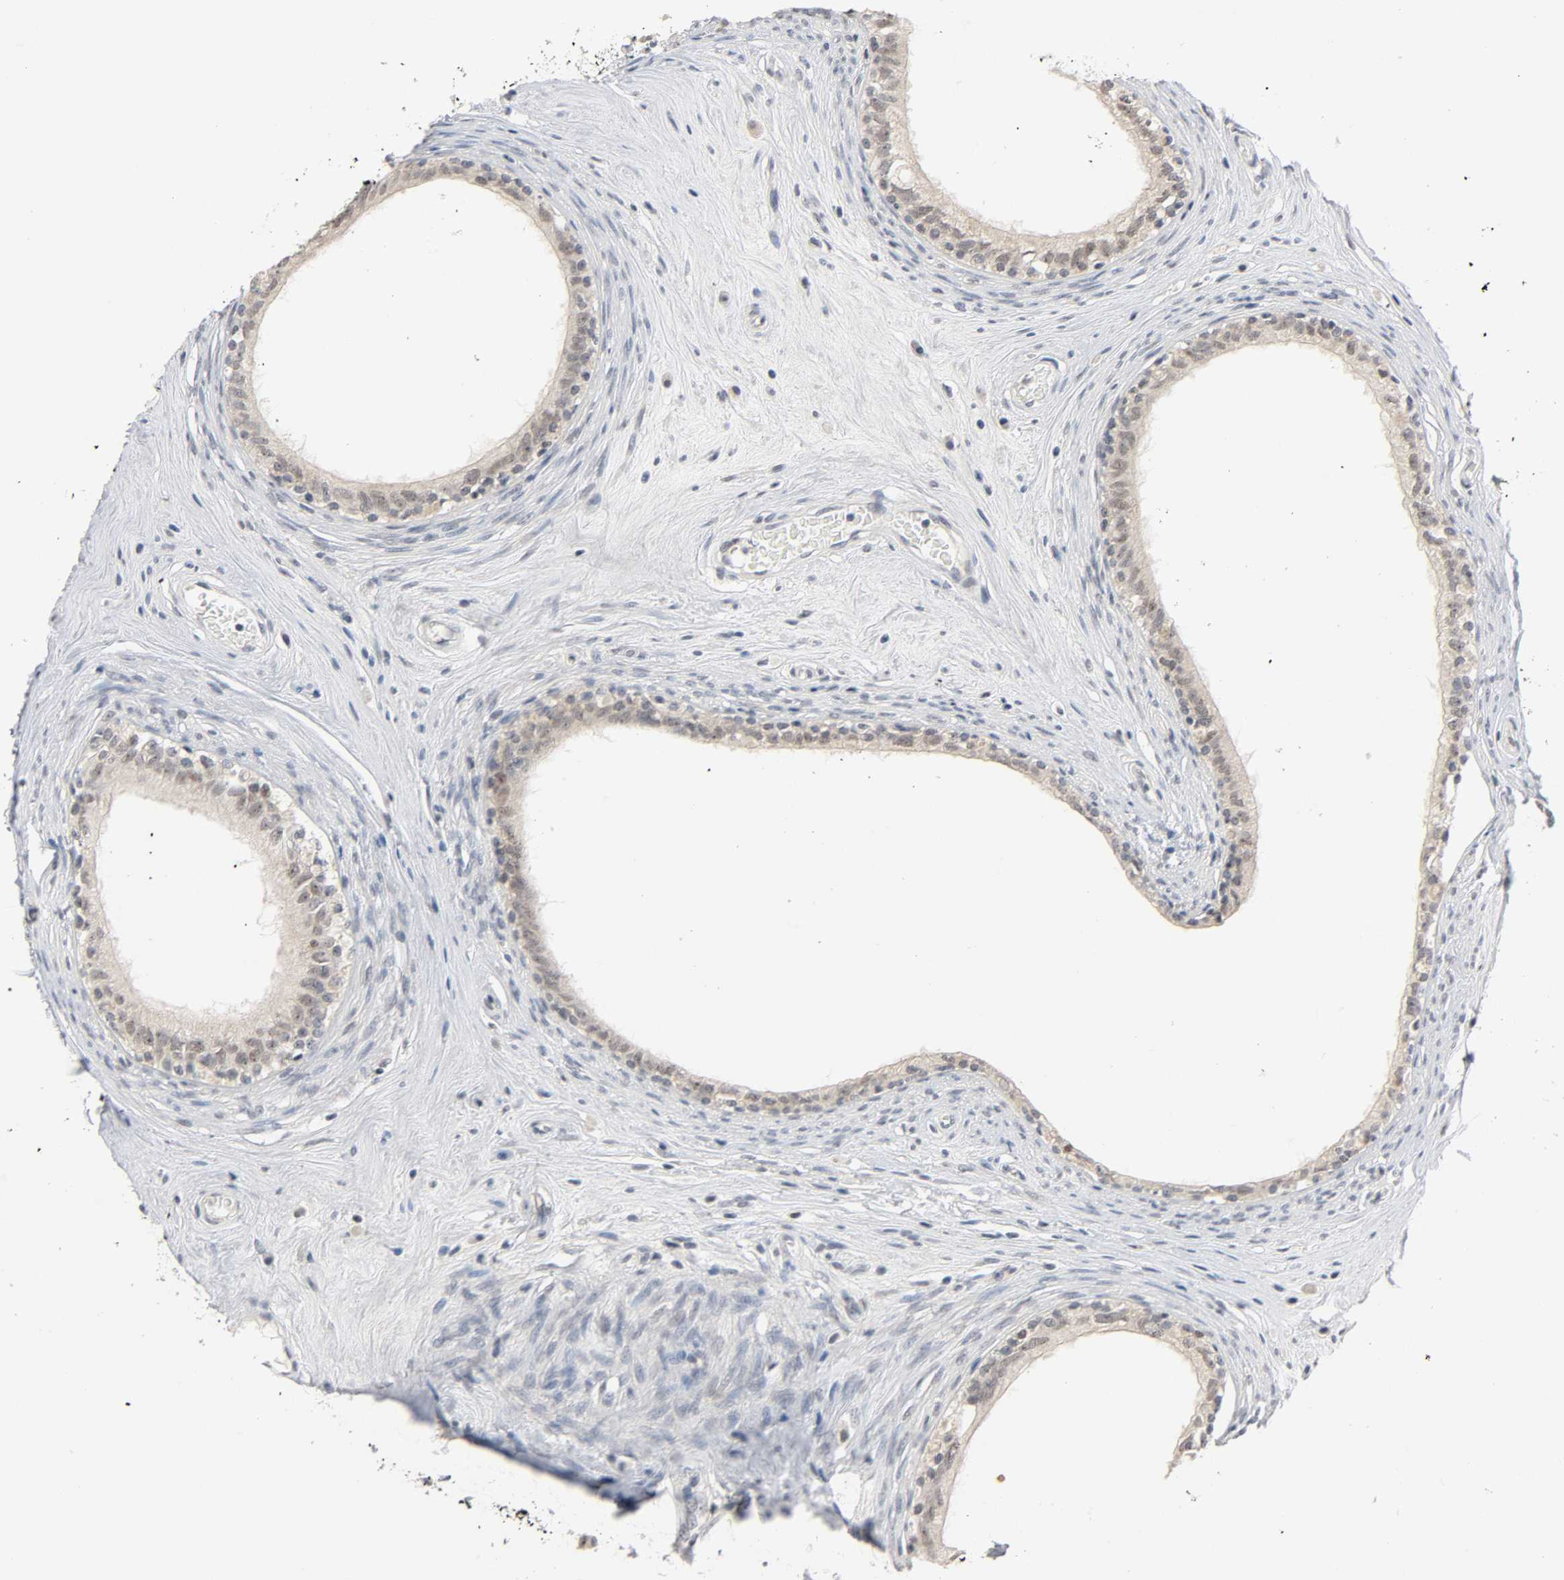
{"staining": {"intensity": "weak", "quantity": ">75%", "location": "cytoplasmic/membranous,nuclear"}, "tissue": "epididymis", "cell_type": "Glandular cells", "image_type": "normal", "snomed": [{"axis": "morphology", "description": "Normal tissue, NOS"}, {"axis": "morphology", "description": "Inflammation, NOS"}, {"axis": "topography", "description": "Epididymis"}], "caption": "Protein analysis of normal epididymis exhibits weak cytoplasmic/membranous,nuclear positivity in approximately >75% of glandular cells.", "gene": "MAPKAPK5", "patient": {"sex": "male", "age": 84}}